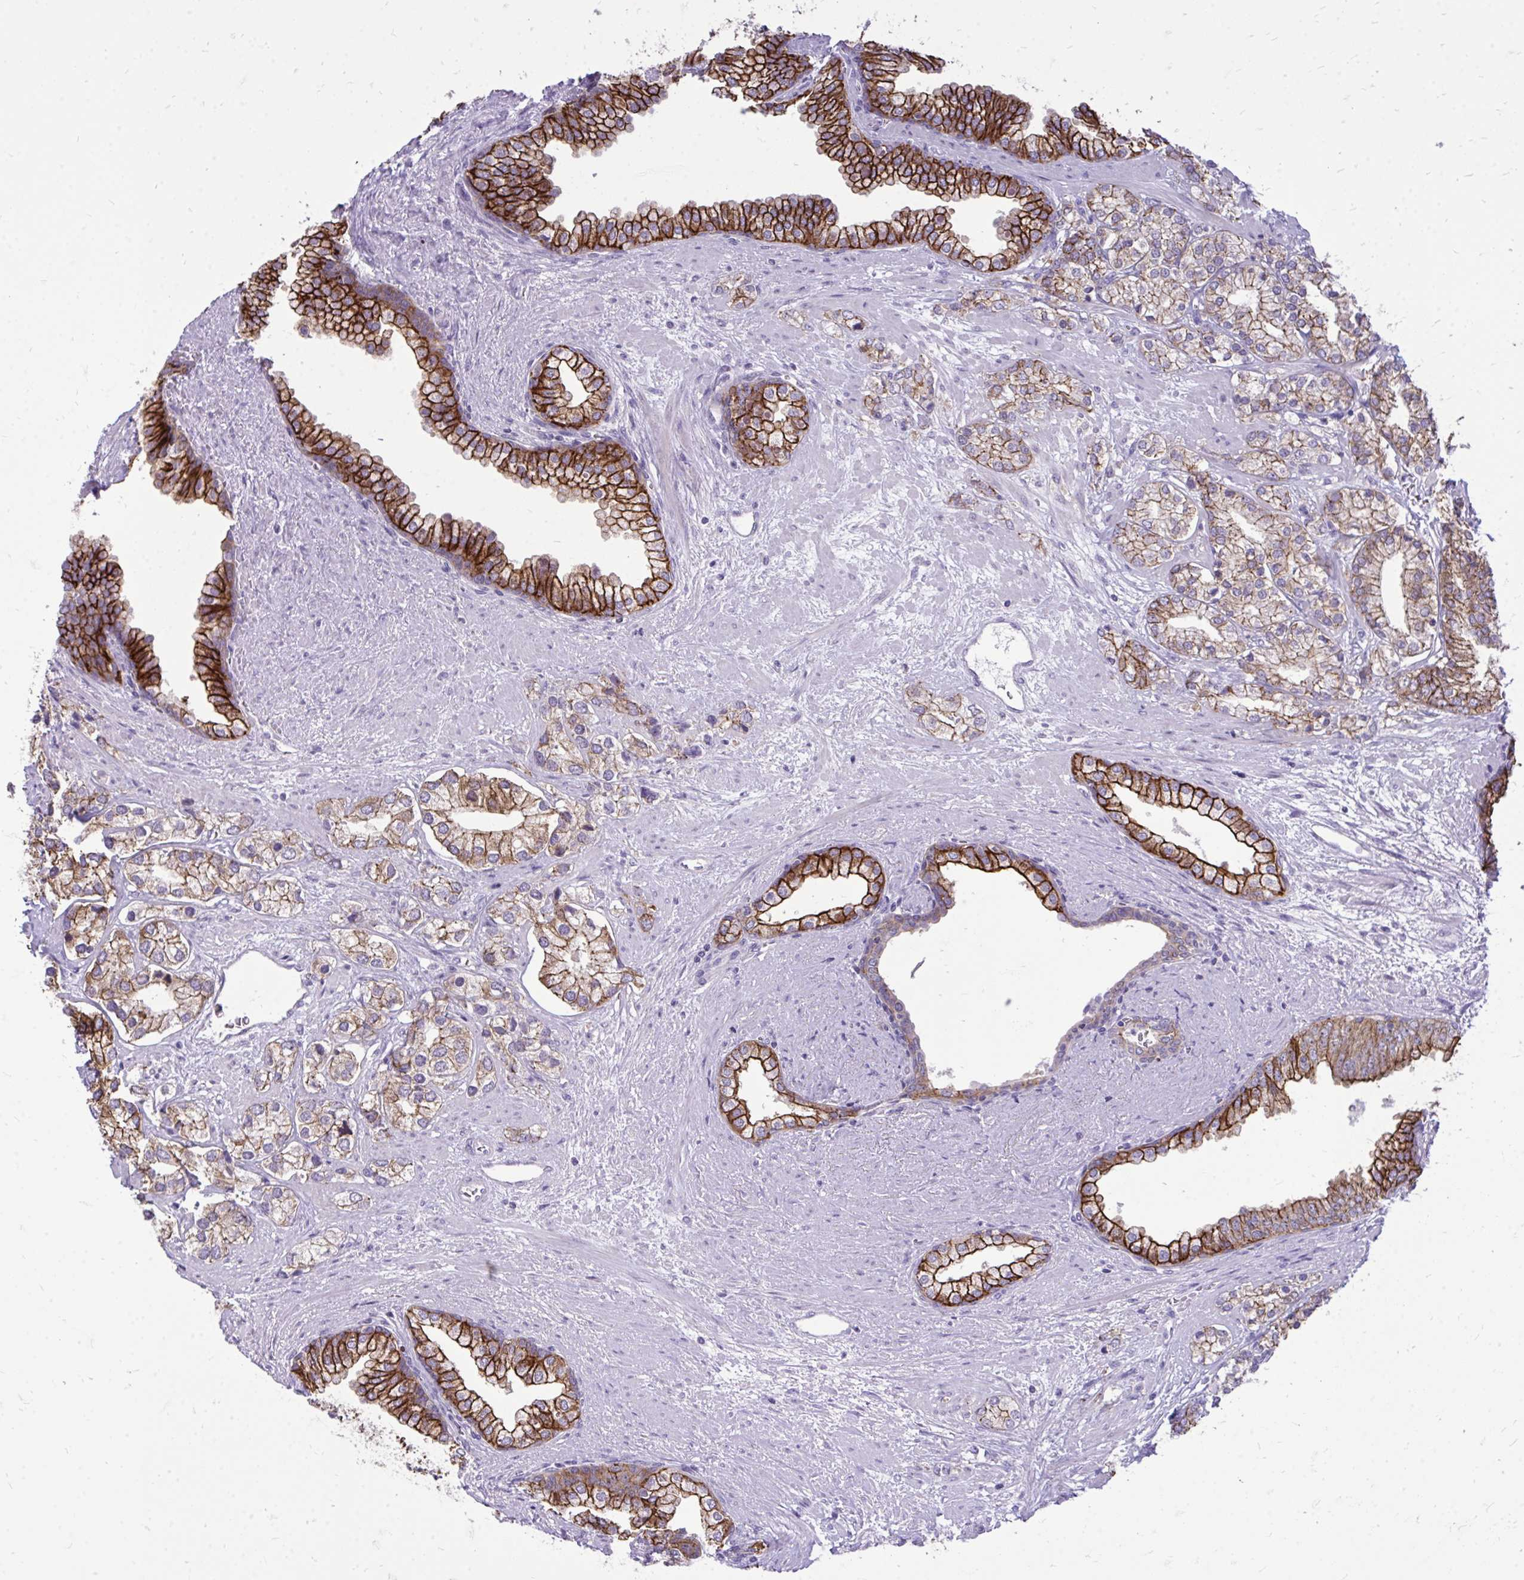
{"staining": {"intensity": "strong", "quantity": ">75%", "location": "cytoplasmic/membranous"}, "tissue": "prostate cancer", "cell_type": "Tumor cells", "image_type": "cancer", "snomed": [{"axis": "morphology", "description": "Adenocarcinoma, High grade"}, {"axis": "topography", "description": "Prostate"}], "caption": "Human prostate adenocarcinoma (high-grade) stained with a protein marker shows strong staining in tumor cells.", "gene": "SPTBN2", "patient": {"sex": "male", "age": 58}}